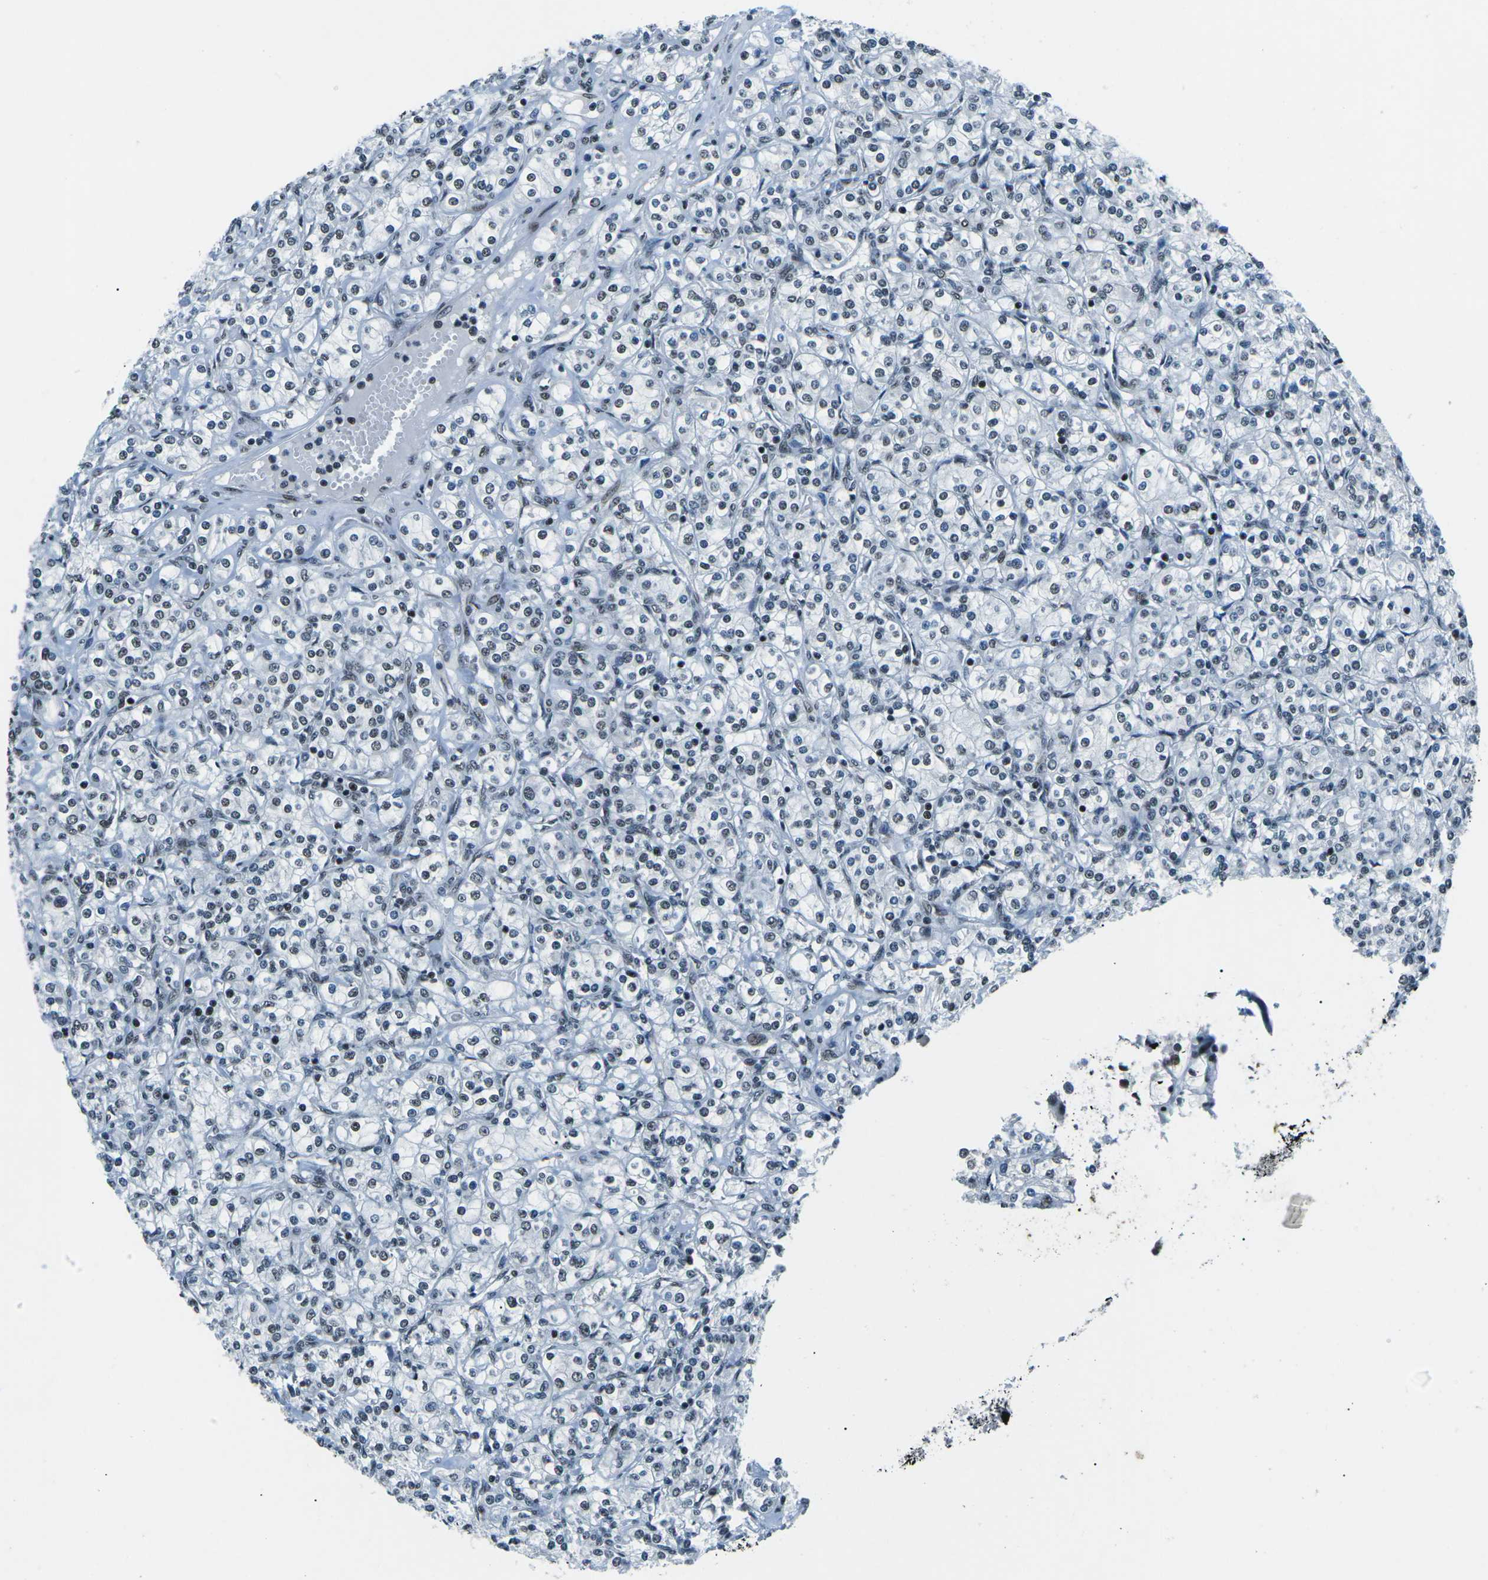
{"staining": {"intensity": "weak", "quantity": "25%-75%", "location": "nuclear"}, "tissue": "renal cancer", "cell_type": "Tumor cells", "image_type": "cancer", "snomed": [{"axis": "morphology", "description": "Adenocarcinoma, NOS"}, {"axis": "topography", "description": "Kidney"}], "caption": "Renal cancer stained with a brown dye displays weak nuclear positive positivity in about 25%-75% of tumor cells.", "gene": "RBL2", "patient": {"sex": "male", "age": 77}}